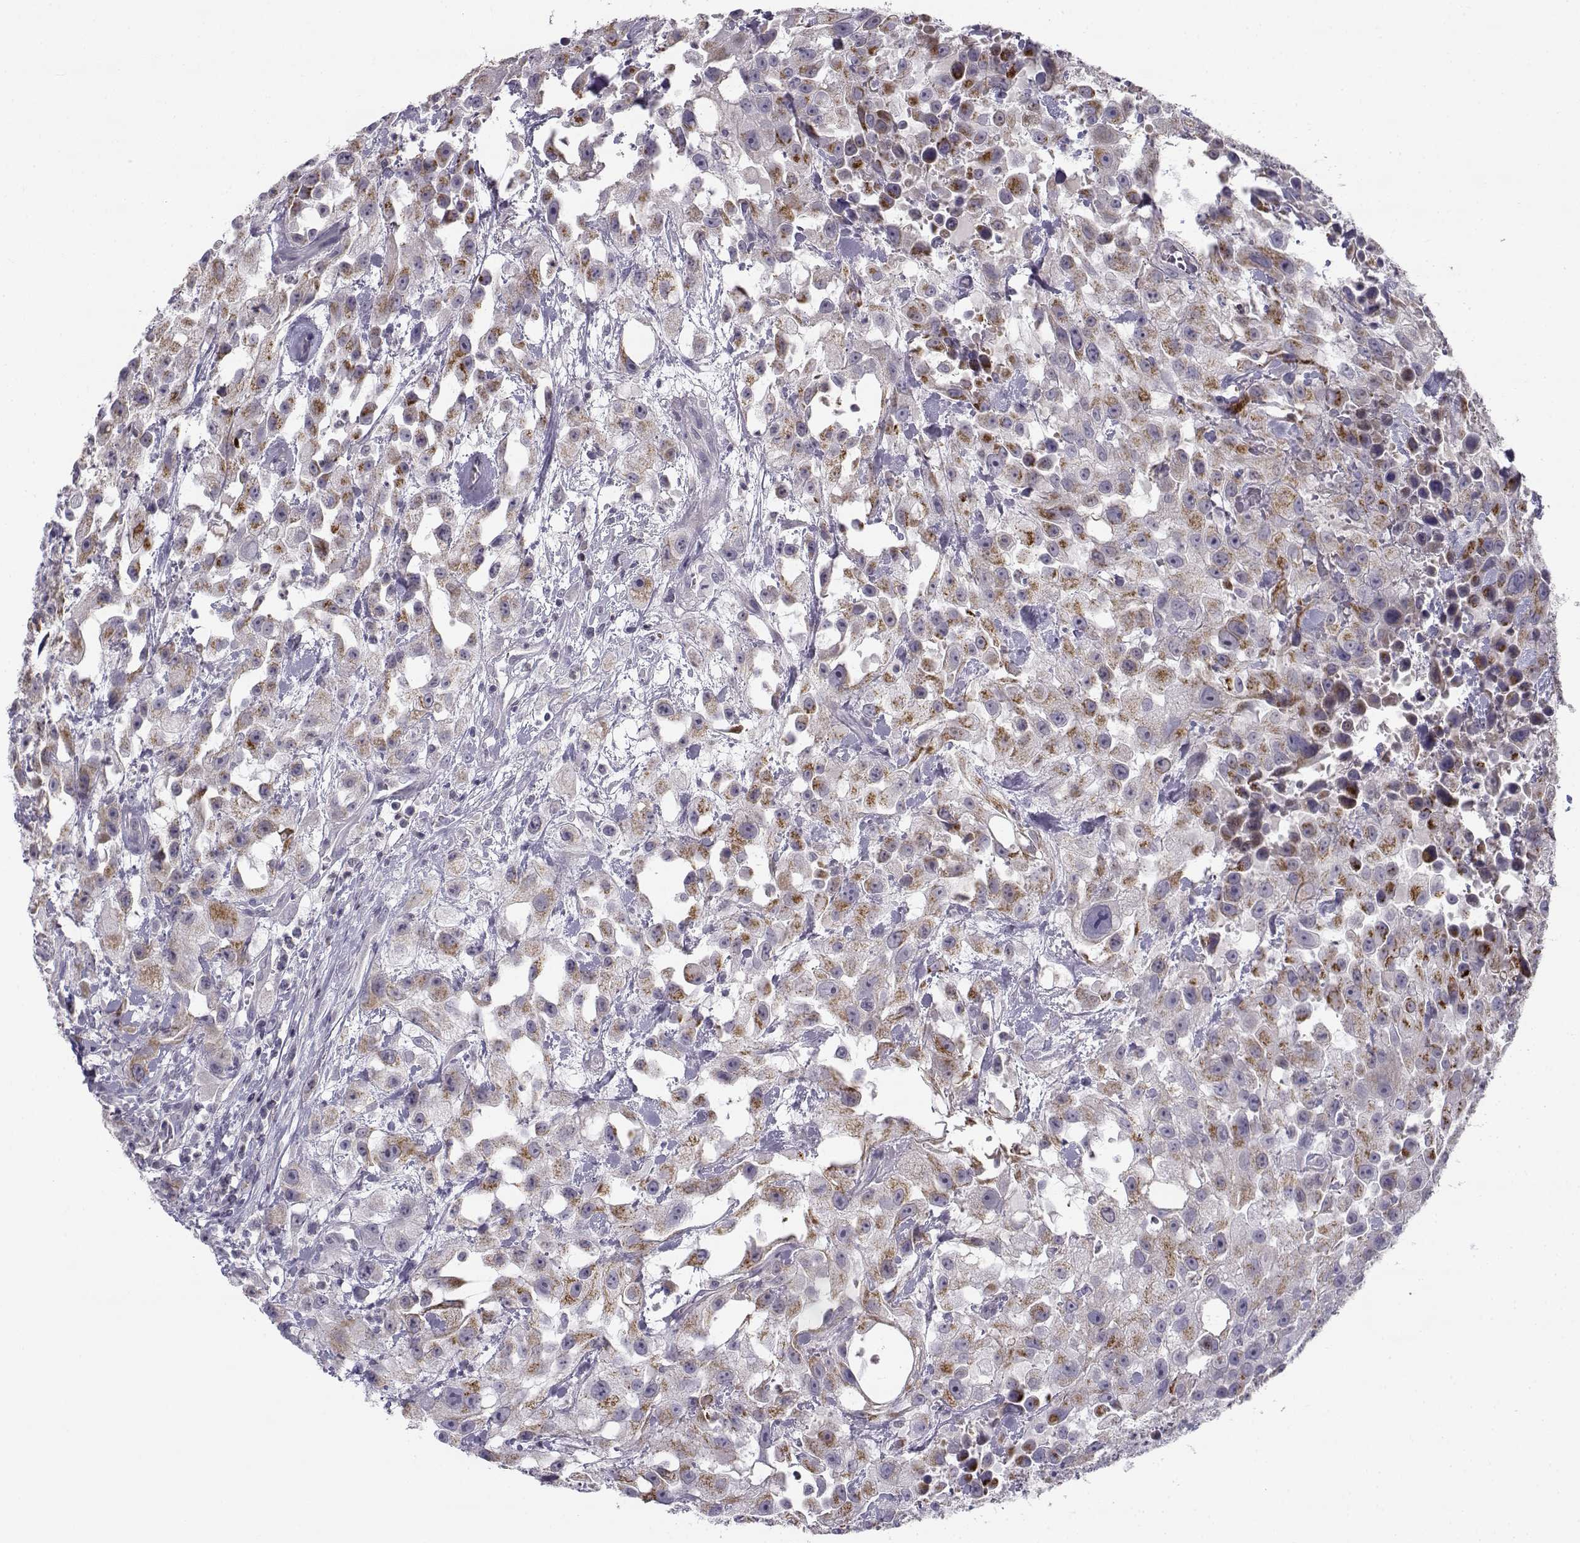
{"staining": {"intensity": "moderate", "quantity": ">75%", "location": "cytoplasmic/membranous"}, "tissue": "urothelial cancer", "cell_type": "Tumor cells", "image_type": "cancer", "snomed": [{"axis": "morphology", "description": "Urothelial carcinoma, High grade"}, {"axis": "topography", "description": "Urinary bladder"}], "caption": "High-grade urothelial carcinoma stained with immunohistochemistry demonstrates moderate cytoplasmic/membranous expression in about >75% of tumor cells.", "gene": "DDX25", "patient": {"sex": "male", "age": 79}}